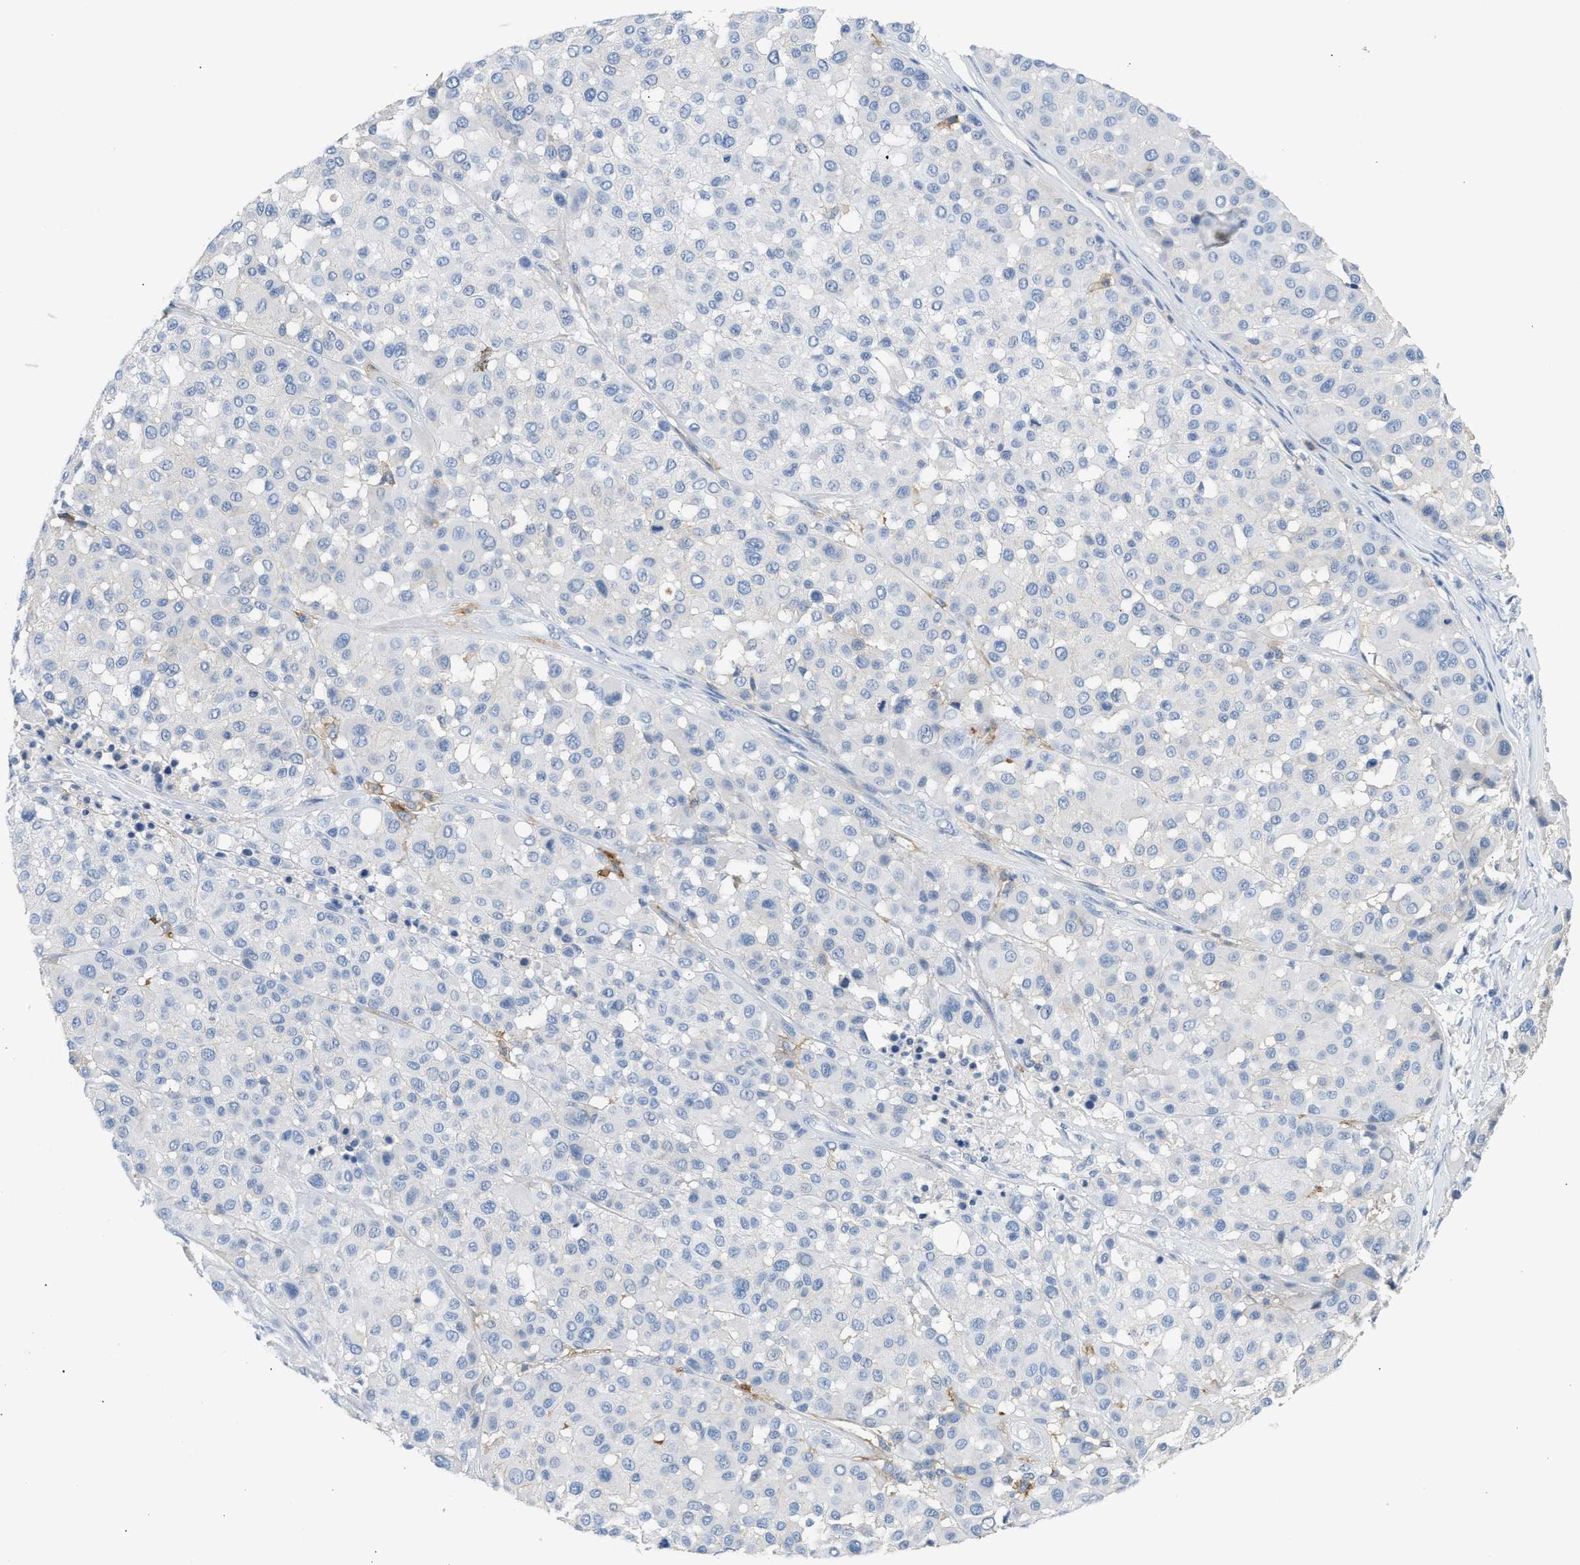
{"staining": {"intensity": "negative", "quantity": "none", "location": "none"}, "tissue": "melanoma", "cell_type": "Tumor cells", "image_type": "cancer", "snomed": [{"axis": "morphology", "description": "Malignant melanoma, Metastatic site"}, {"axis": "topography", "description": "Soft tissue"}], "caption": "Malignant melanoma (metastatic site) was stained to show a protein in brown. There is no significant staining in tumor cells.", "gene": "ERBB2", "patient": {"sex": "male", "age": 41}}